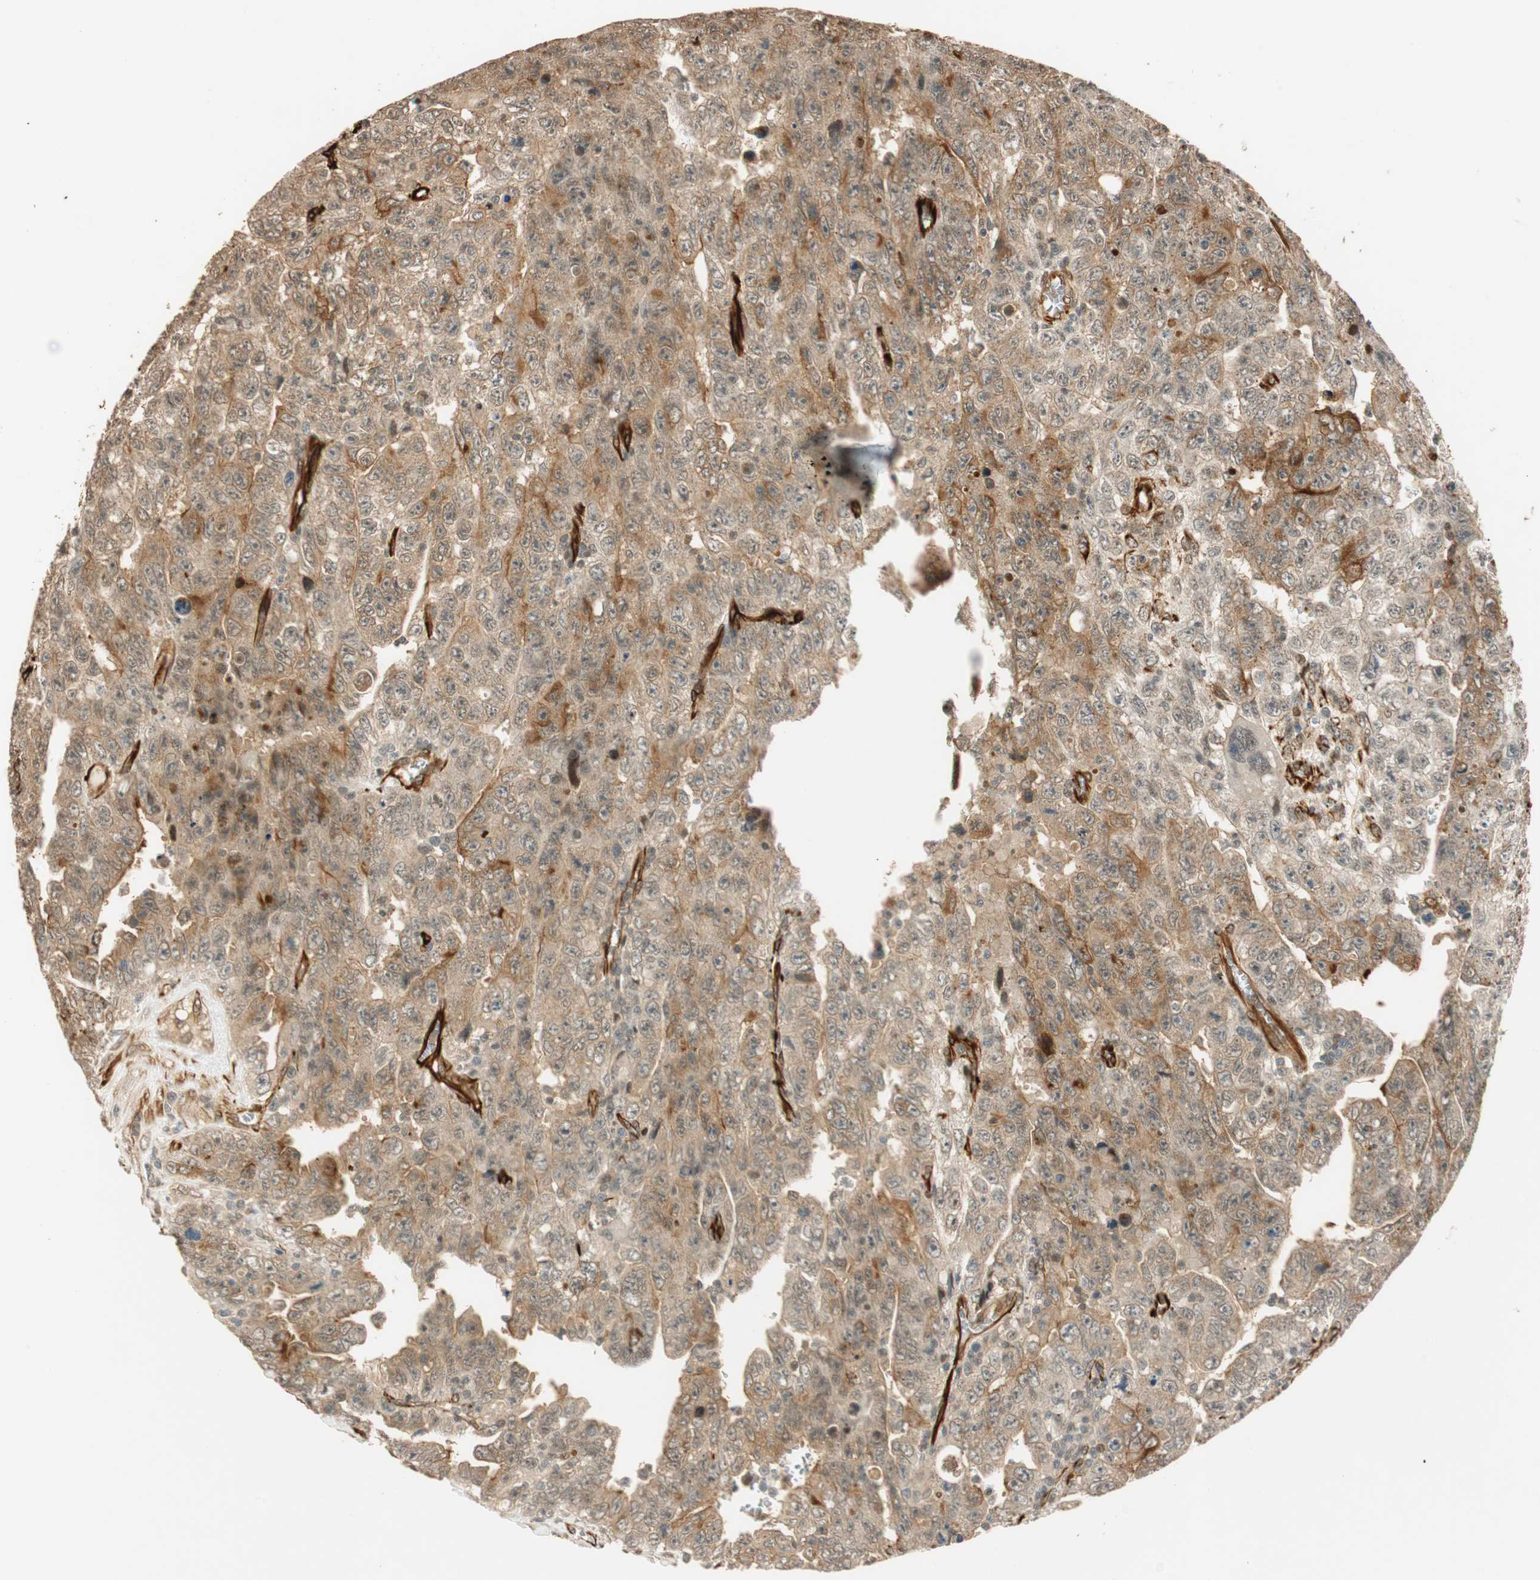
{"staining": {"intensity": "weak", "quantity": ">75%", "location": "cytoplasmic/membranous"}, "tissue": "testis cancer", "cell_type": "Tumor cells", "image_type": "cancer", "snomed": [{"axis": "morphology", "description": "Carcinoma, Embryonal, NOS"}, {"axis": "topography", "description": "Testis"}], "caption": "Weak cytoplasmic/membranous protein expression is identified in about >75% of tumor cells in testis cancer (embryonal carcinoma). Using DAB (3,3'-diaminobenzidine) (brown) and hematoxylin (blue) stains, captured at high magnification using brightfield microscopy.", "gene": "NES", "patient": {"sex": "male", "age": 28}}